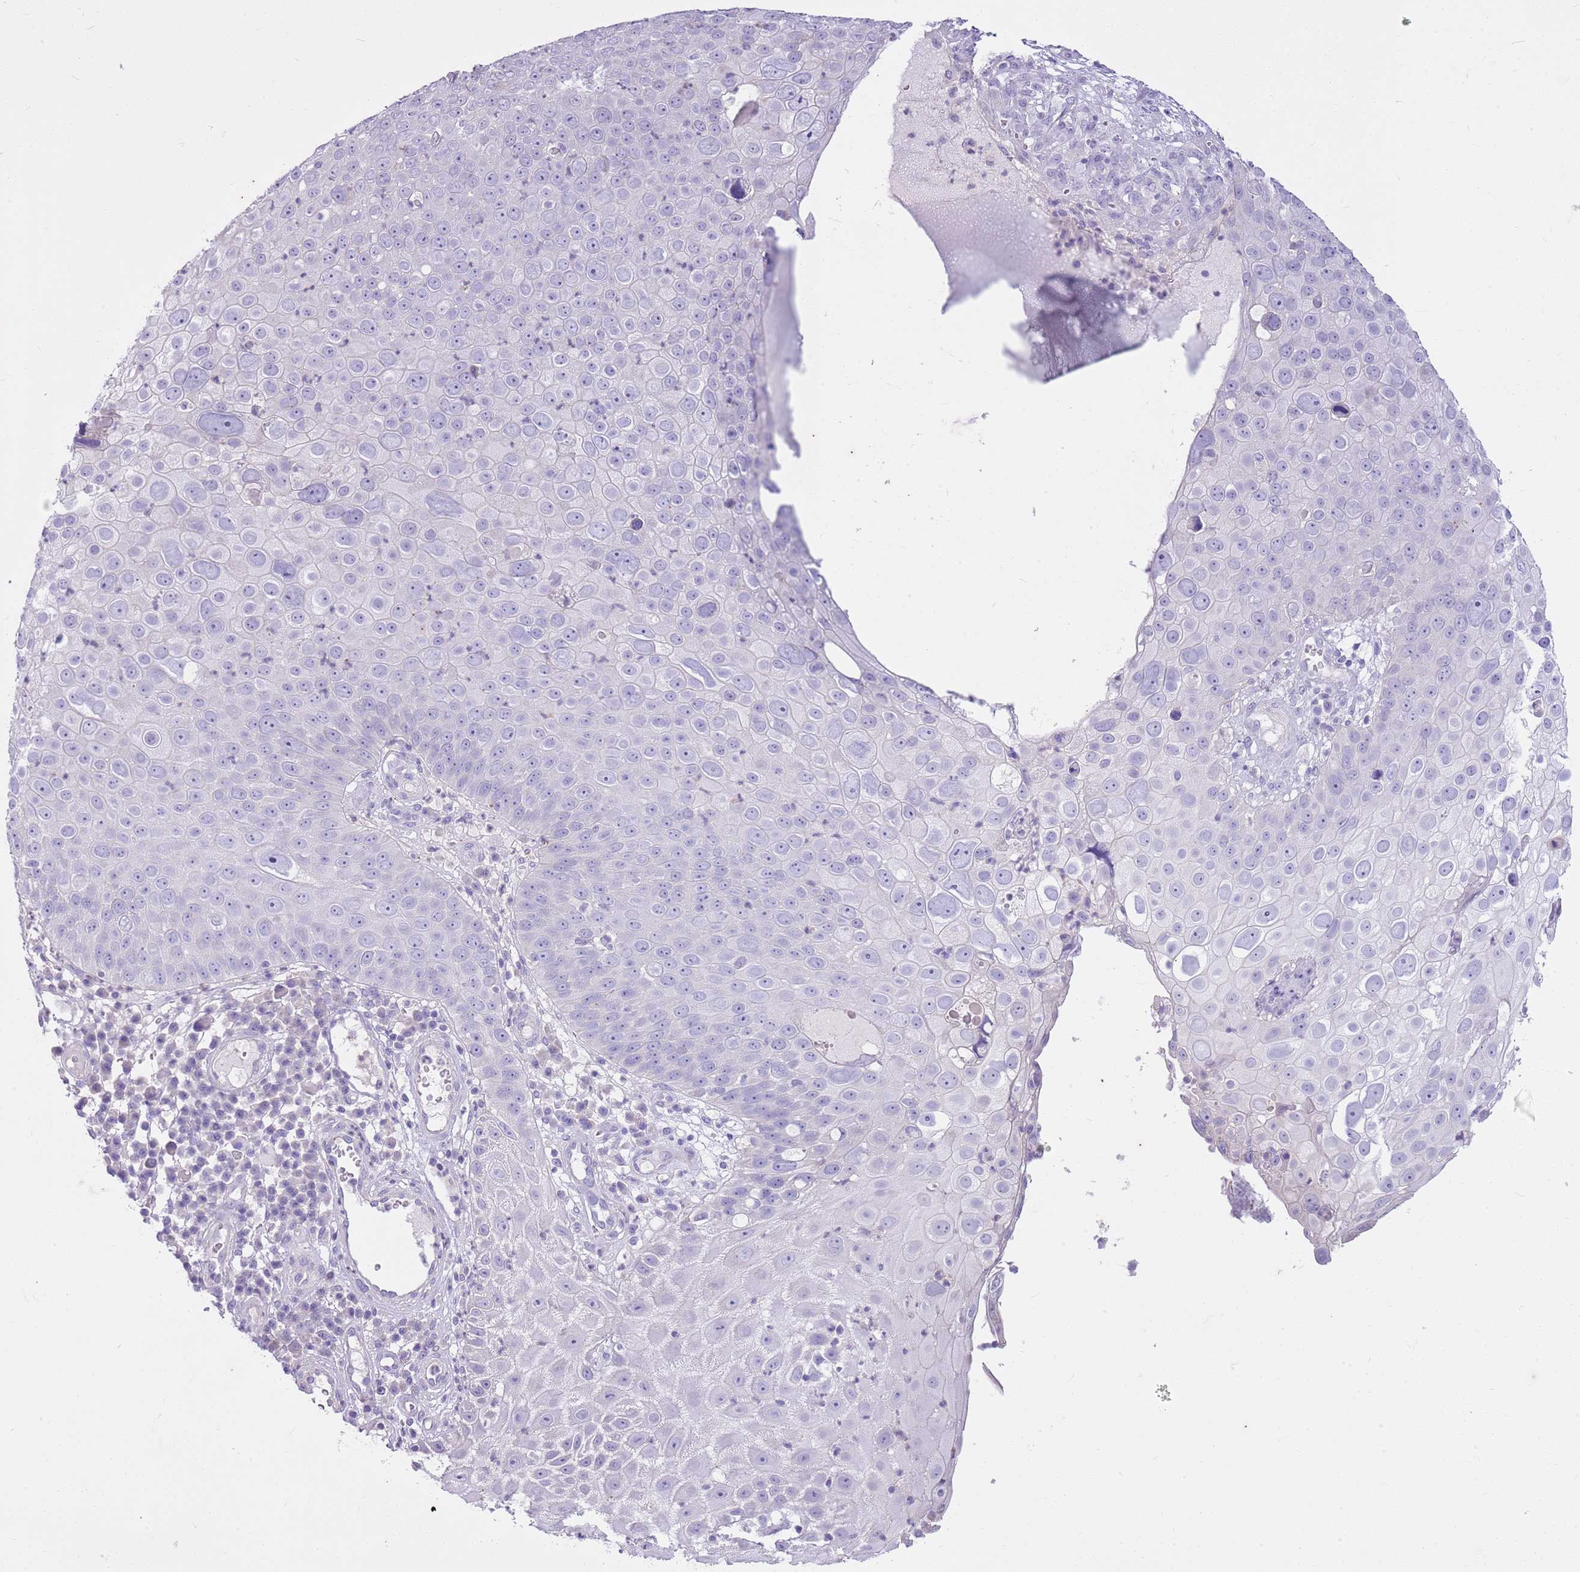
{"staining": {"intensity": "negative", "quantity": "none", "location": "none"}, "tissue": "skin cancer", "cell_type": "Tumor cells", "image_type": "cancer", "snomed": [{"axis": "morphology", "description": "Squamous cell carcinoma, NOS"}, {"axis": "topography", "description": "Skin"}], "caption": "Immunohistochemistry (IHC) of human skin cancer (squamous cell carcinoma) reveals no expression in tumor cells.", "gene": "CNPPD1", "patient": {"sex": "male", "age": 71}}